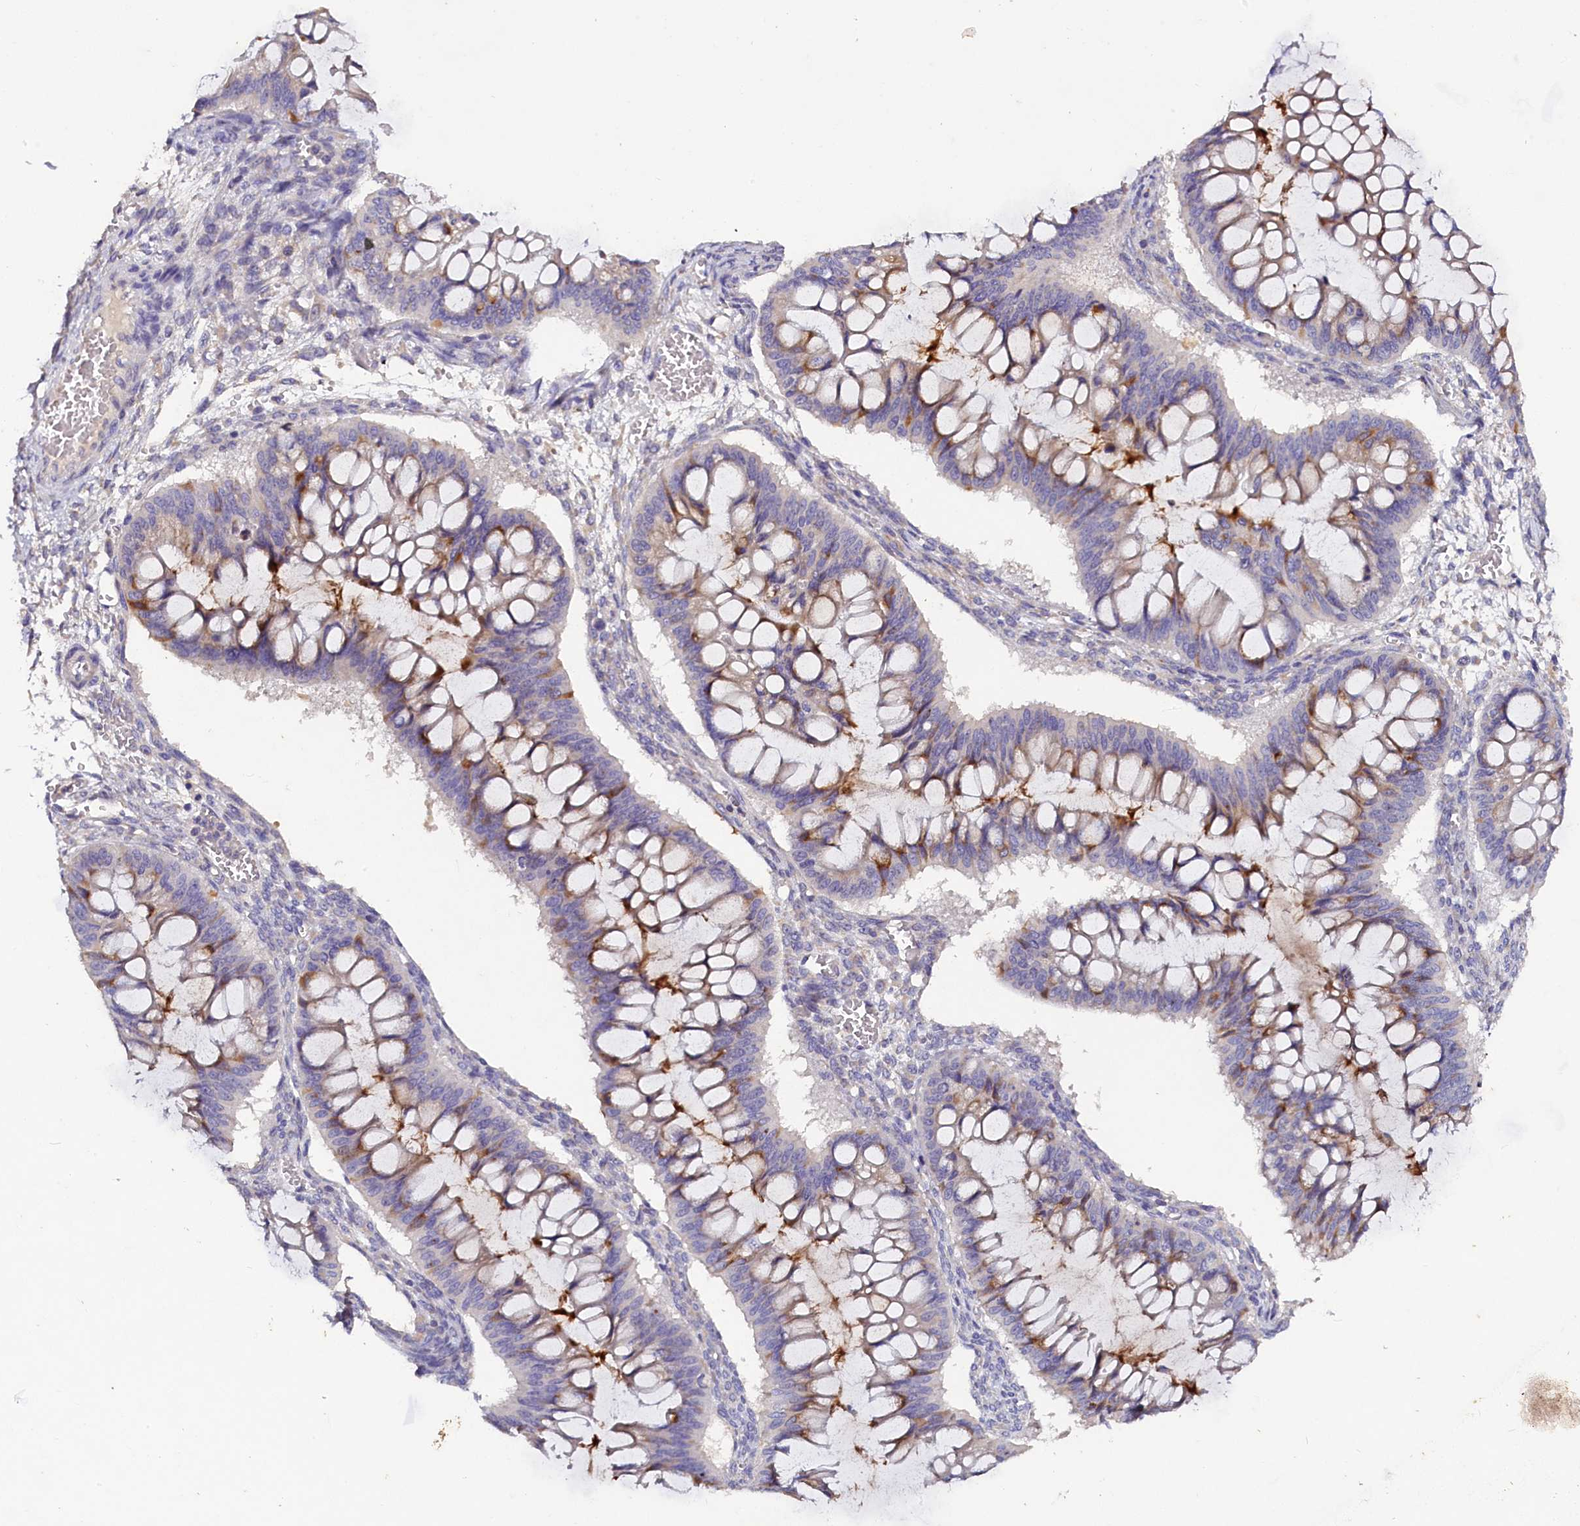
{"staining": {"intensity": "moderate", "quantity": "<25%", "location": "cytoplasmic/membranous"}, "tissue": "ovarian cancer", "cell_type": "Tumor cells", "image_type": "cancer", "snomed": [{"axis": "morphology", "description": "Cystadenocarcinoma, mucinous, NOS"}, {"axis": "topography", "description": "Ovary"}], "caption": "Human mucinous cystadenocarcinoma (ovarian) stained with a brown dye reveals moderate cytoplasmic/membranous positive positivity in about <25% of tumor cells.", "gene": "ST7L", "patient": {"sex": "female", "age": 73}}